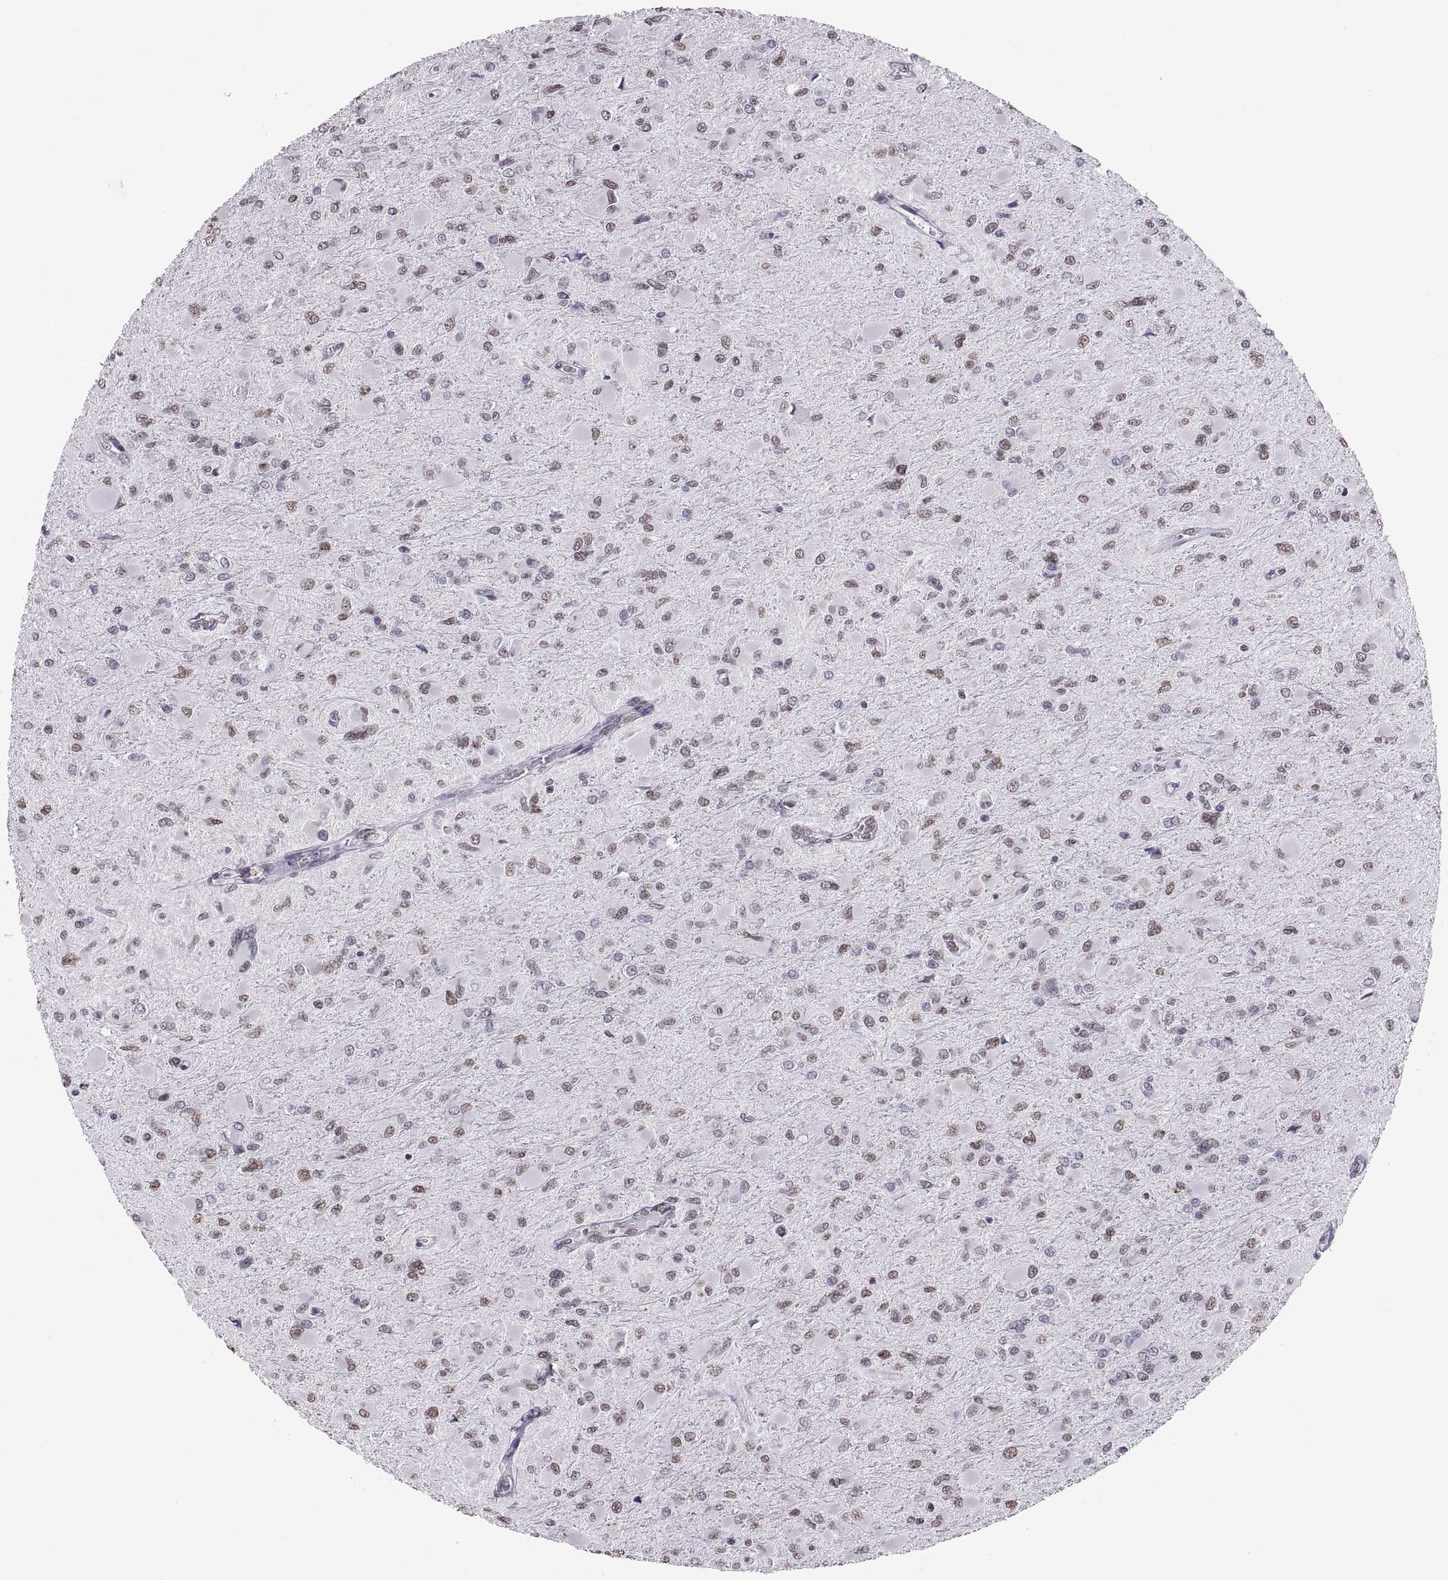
{"staining": {"intensity": "weak", "quantity": ">75%", "location": "nuclear"}, "tissue": "glioma", "cell_type": "Tumor cells", "image_type": "cancer", "snomed": [{"axis": "morphology", "description": "Glioma, malignant, High grade"}, {"axis": "topography", "description": "Cerebral cortex"}], "caption": "Glioma stained with a brown dye demonstrates weak nuclear positive staining in approximately >75% of tumor cells.", "gene": "CARTPT", "patient": {"sex": "female", "age": 36}}